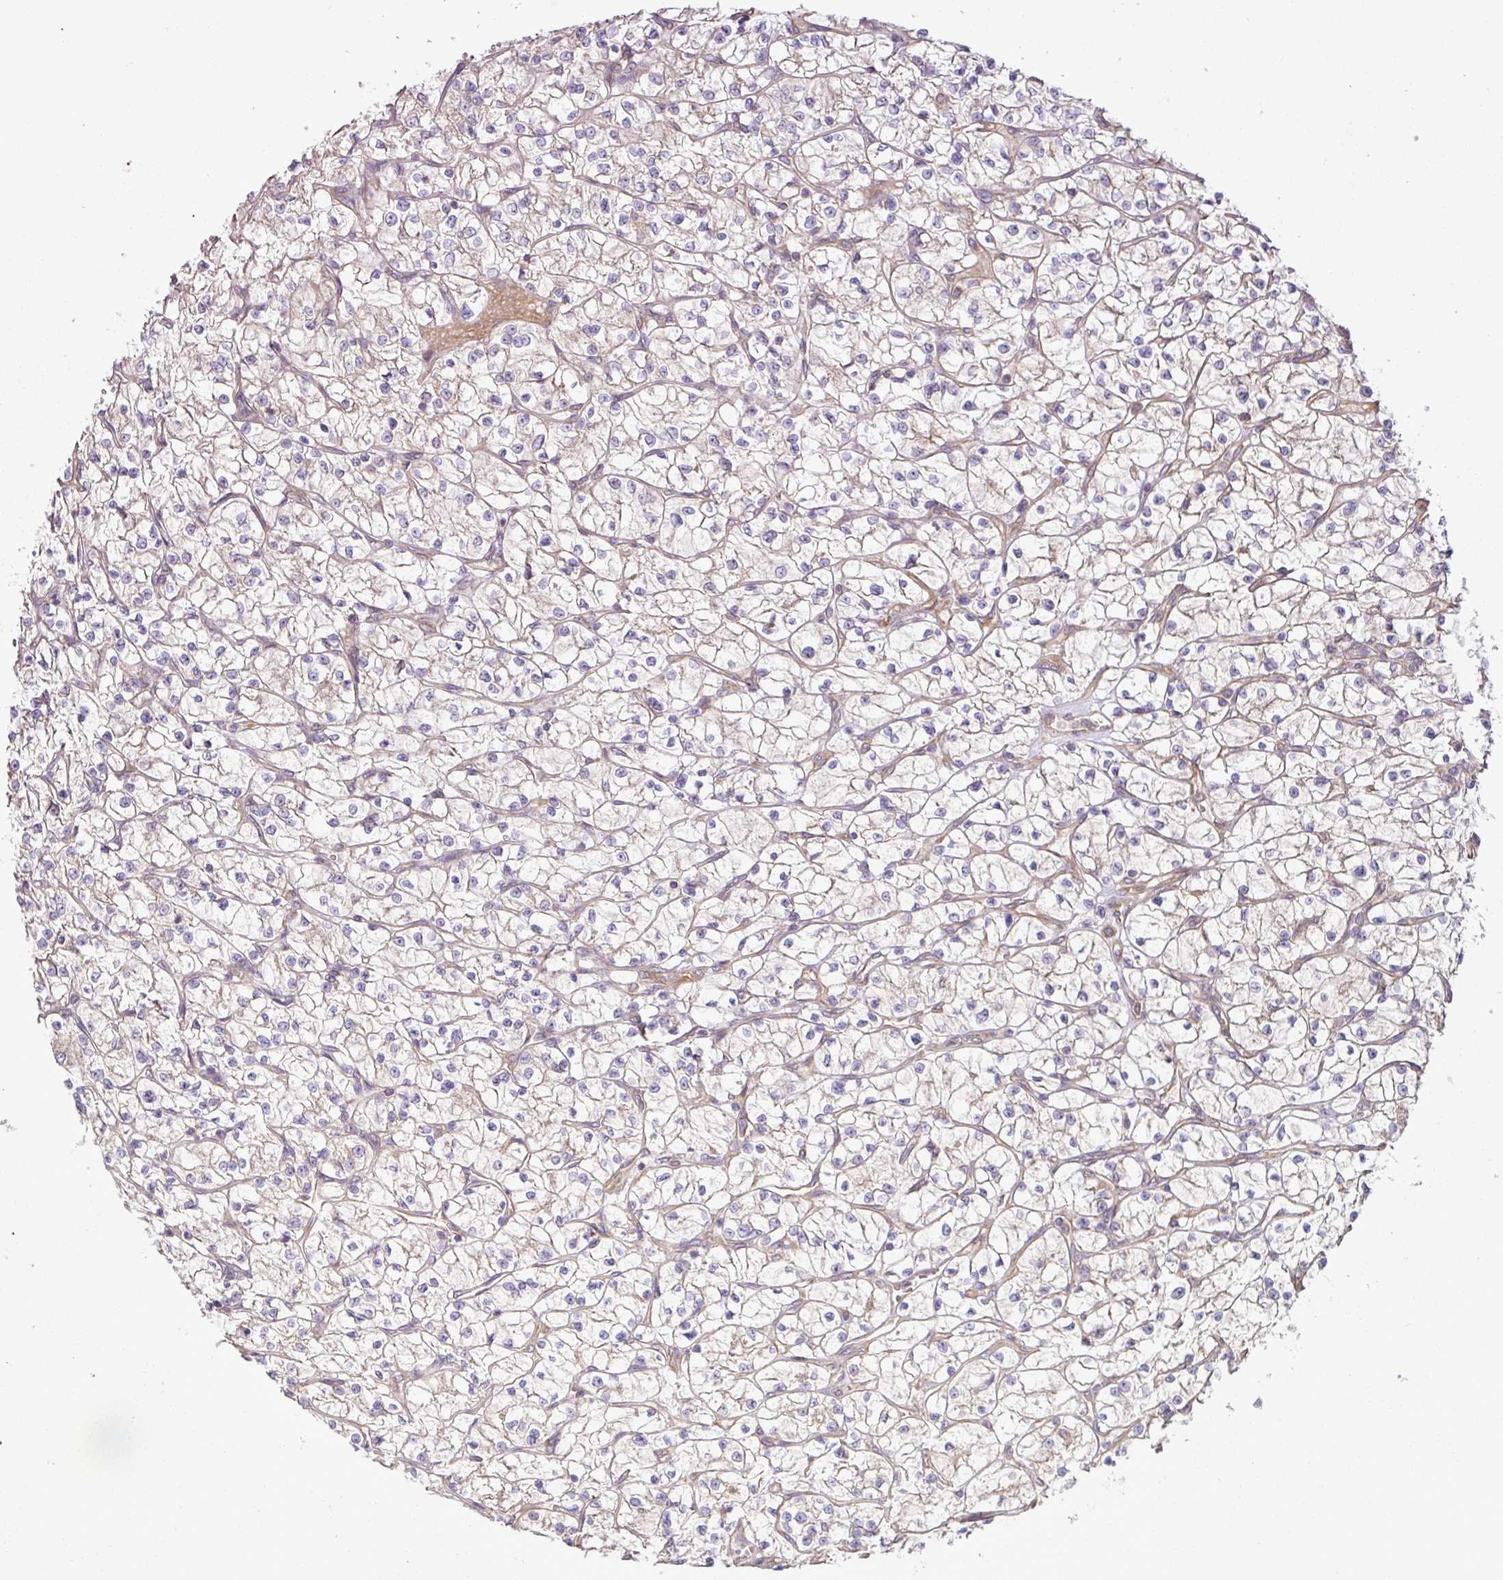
{"staining": {"intensity": "negative", "quantity": "none", "location": "none"}, "tissue": "renal cancer", "cell_type": "Tumor cells", "image_type": "cancer", "snomed": [{"axis": "morphology", "description": "Adenocarcinoma, NOS"}, {"axis": "topography", "description": "Kidney"}], "caption": "Immunohistochemistry image of neoplastic tissue: adenocarcinoma (renal) stained with DAB exhibits no significant protein staining in tumor cells.", "gene": "COX18", "patient": {"sex": "female", "age": 64}}